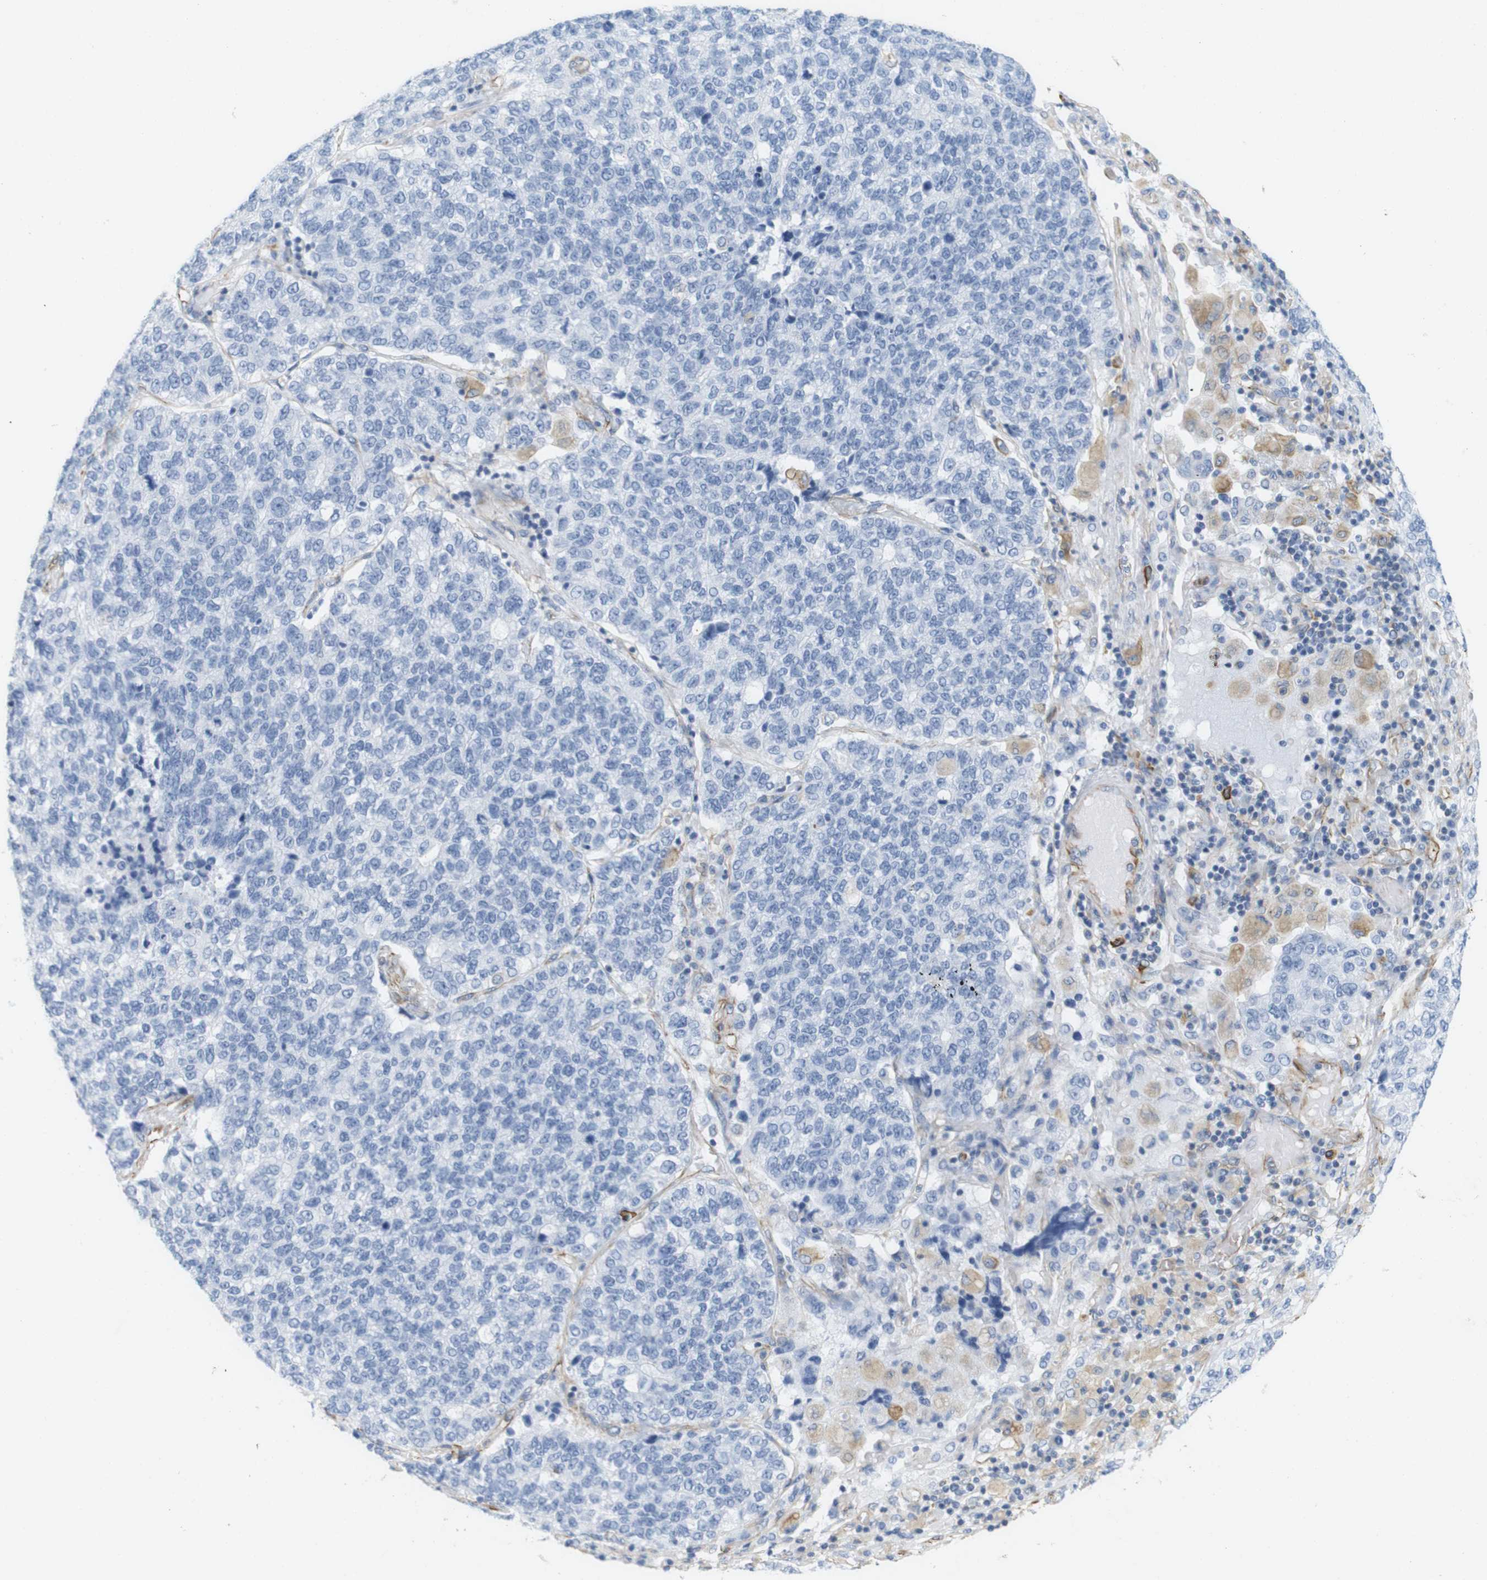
{"staining": {"intensity": "negative", "quantity": "none", "location": "none"}, "tissue": "lung cancer", "cell_type": "Tumor cells", "image_type": "cancer", "snomed": [{"axis": "morphology", "description": "Adenocarcinoma, NOS"}, {"axis": "topography", "description": "Lung"}], "caption": "Immunohistochemistry histopathology image of lung adenocarcinoma stained for a protein (brown), which demonstrates no expression in tumor cells. (Stains: DAB immunohistochemistry (IHC) with hematoxylin counter stain, Microscopy: brightfield microscopy at high magnification).", "gene": "MS4A10", "patient": {"sex": "male", "age": 49}}